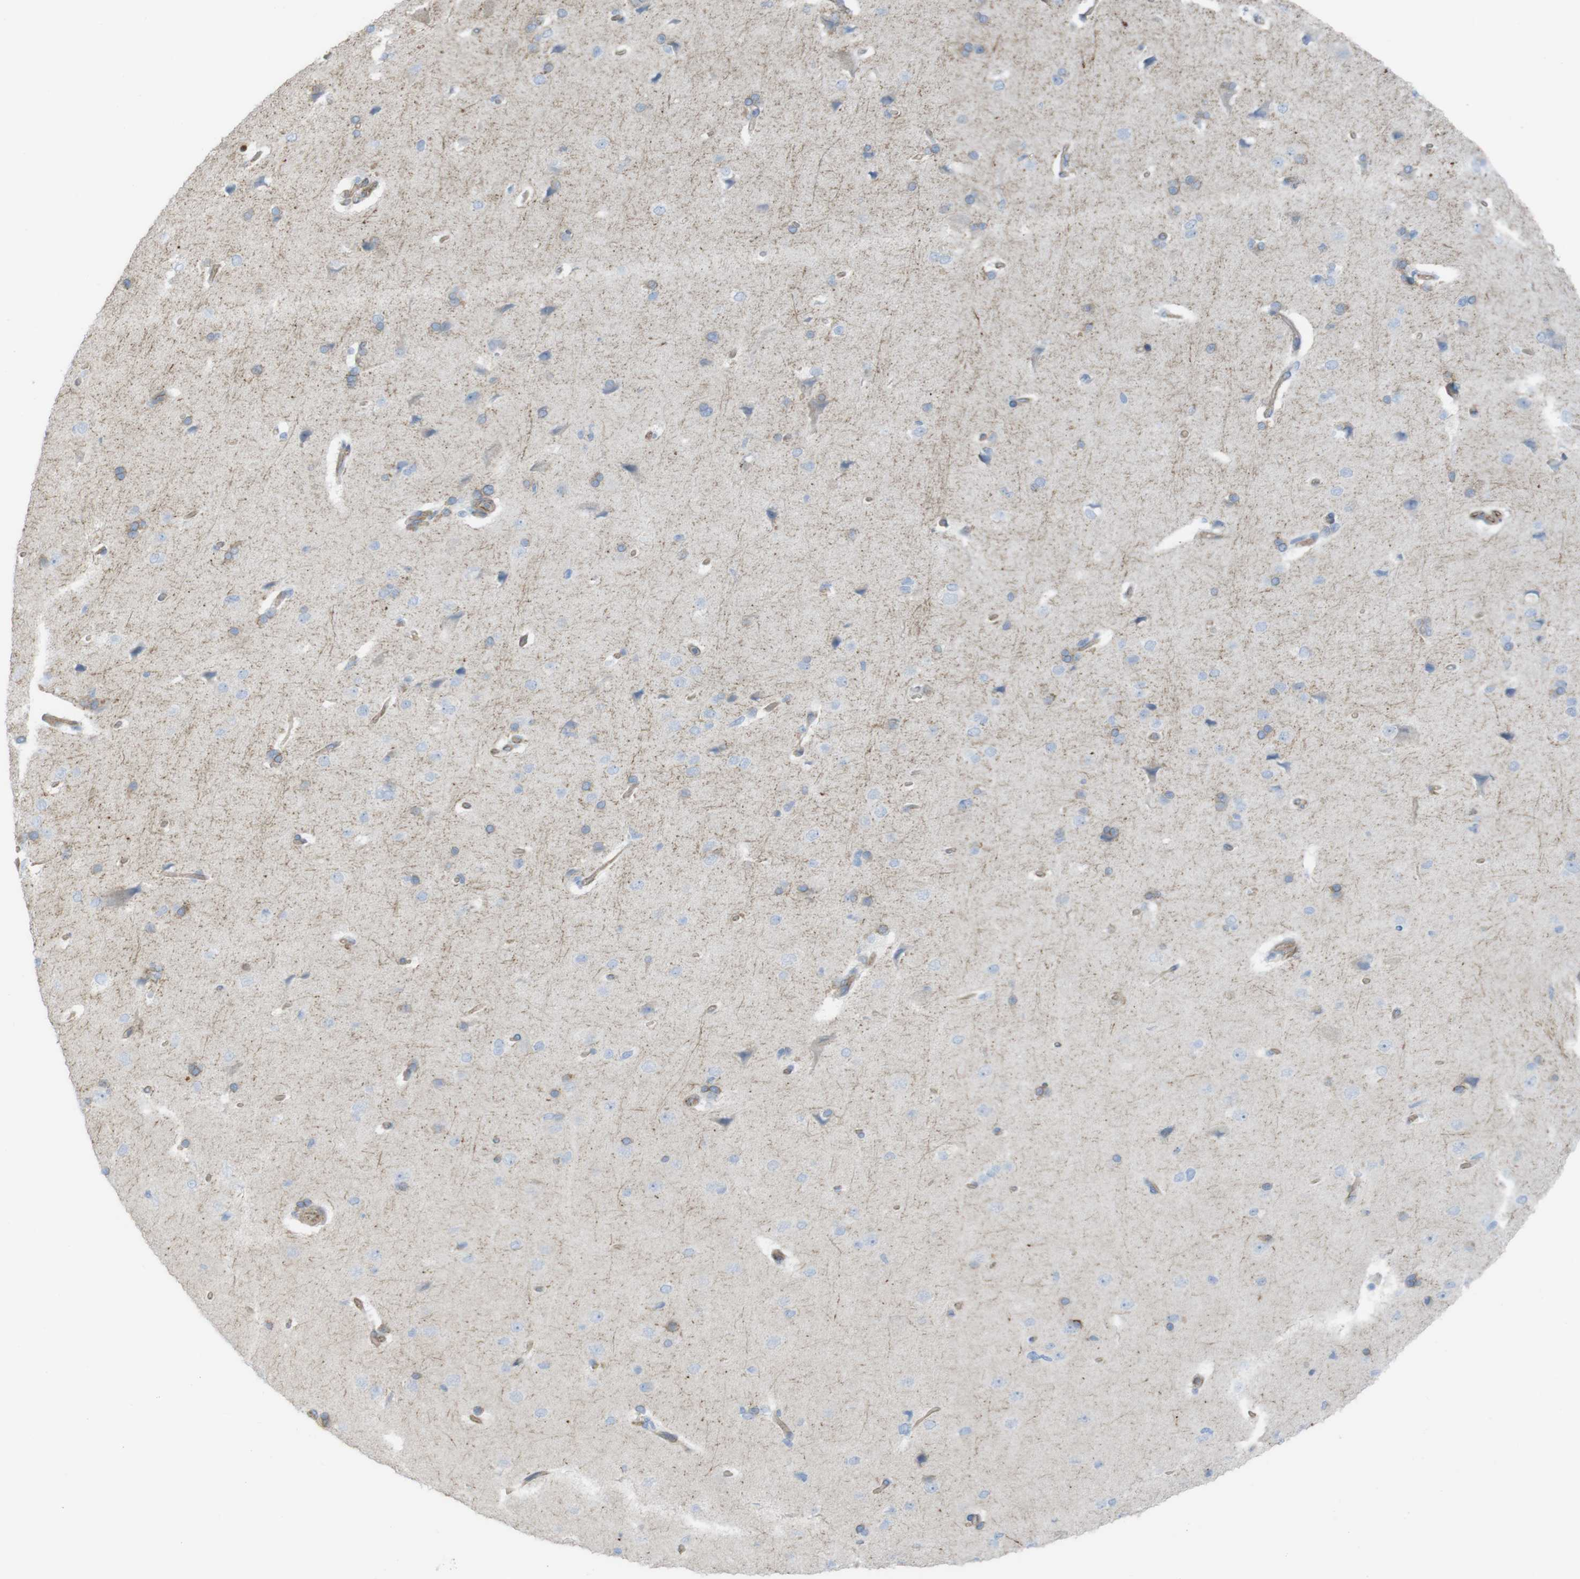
{"staining": {"intensity": "negative", "quantity": "none", "location": "none"}, "tissue": "cerebral cortex", "cell_type": "Endothelial cells", "image_type": "normal", "snomed": [{"axis": "morphology", "description": "Normal tissue, NOS"}, {"axis": "topography", "description": "Cerebral cortex"}], "caption": "Immunohistochemical staining of unremarkable human cerebral cortex displays no significant expression in endothelial cells.", "gene": "PREX2", "patient": {"sex": "male", "age": 62}}